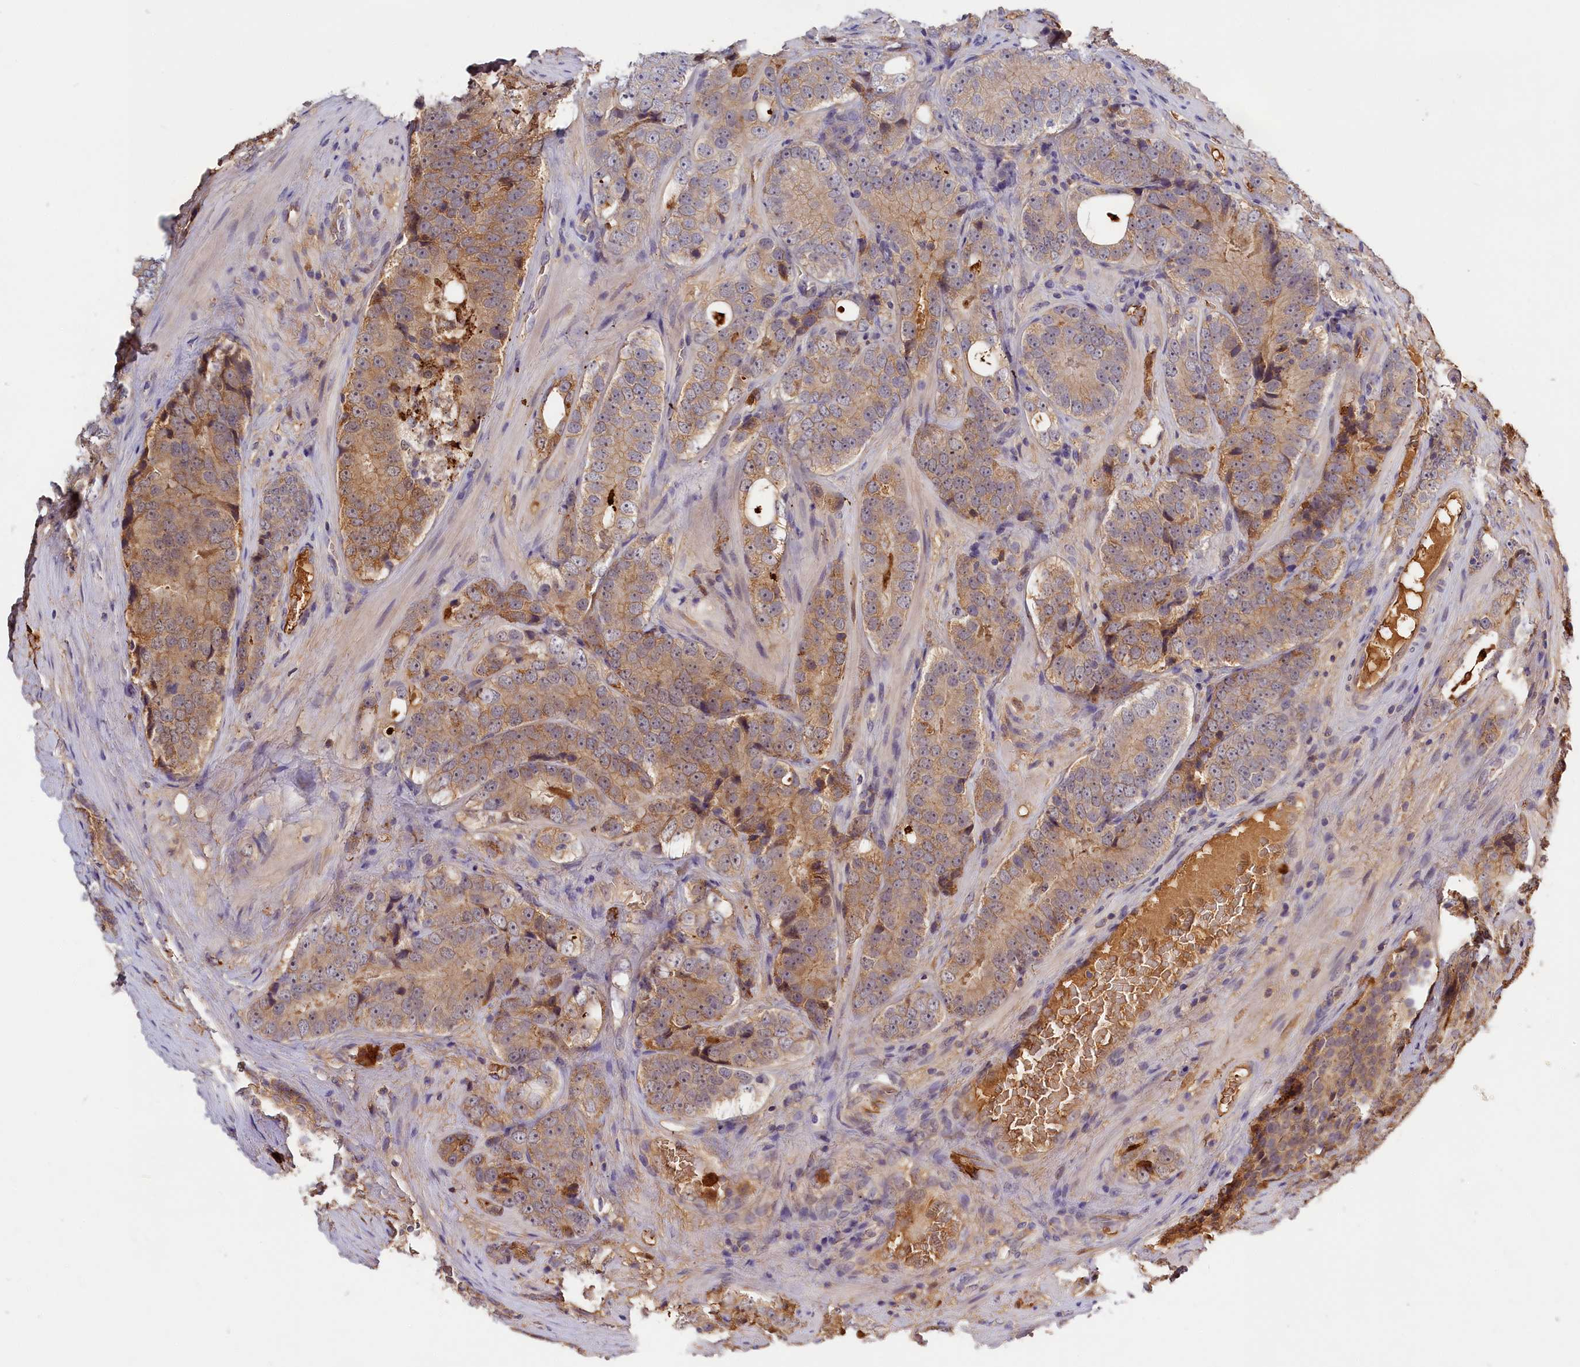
{"staining": {"intensity": "moderate", "quantity": ">75%", "location": "cytoplasmic/membranous"}, "tissue": "prostate cancer", "cell_type": "Tumor cells", "image_type": "cancer", "snomed": [{"axis": "morphology", "description": "Adenocarcinoma, High grade"}, {"axis": "topography", "description": "Prostate"}], "caption": "Prostate cancer was stained to show a protein in brown. There is medium levels of moderate cytoplasmic/membranous staining in about >75% of tumor cells.", "gene": "ADGRD1", "patient": {"sex": "male", "age": 56}}